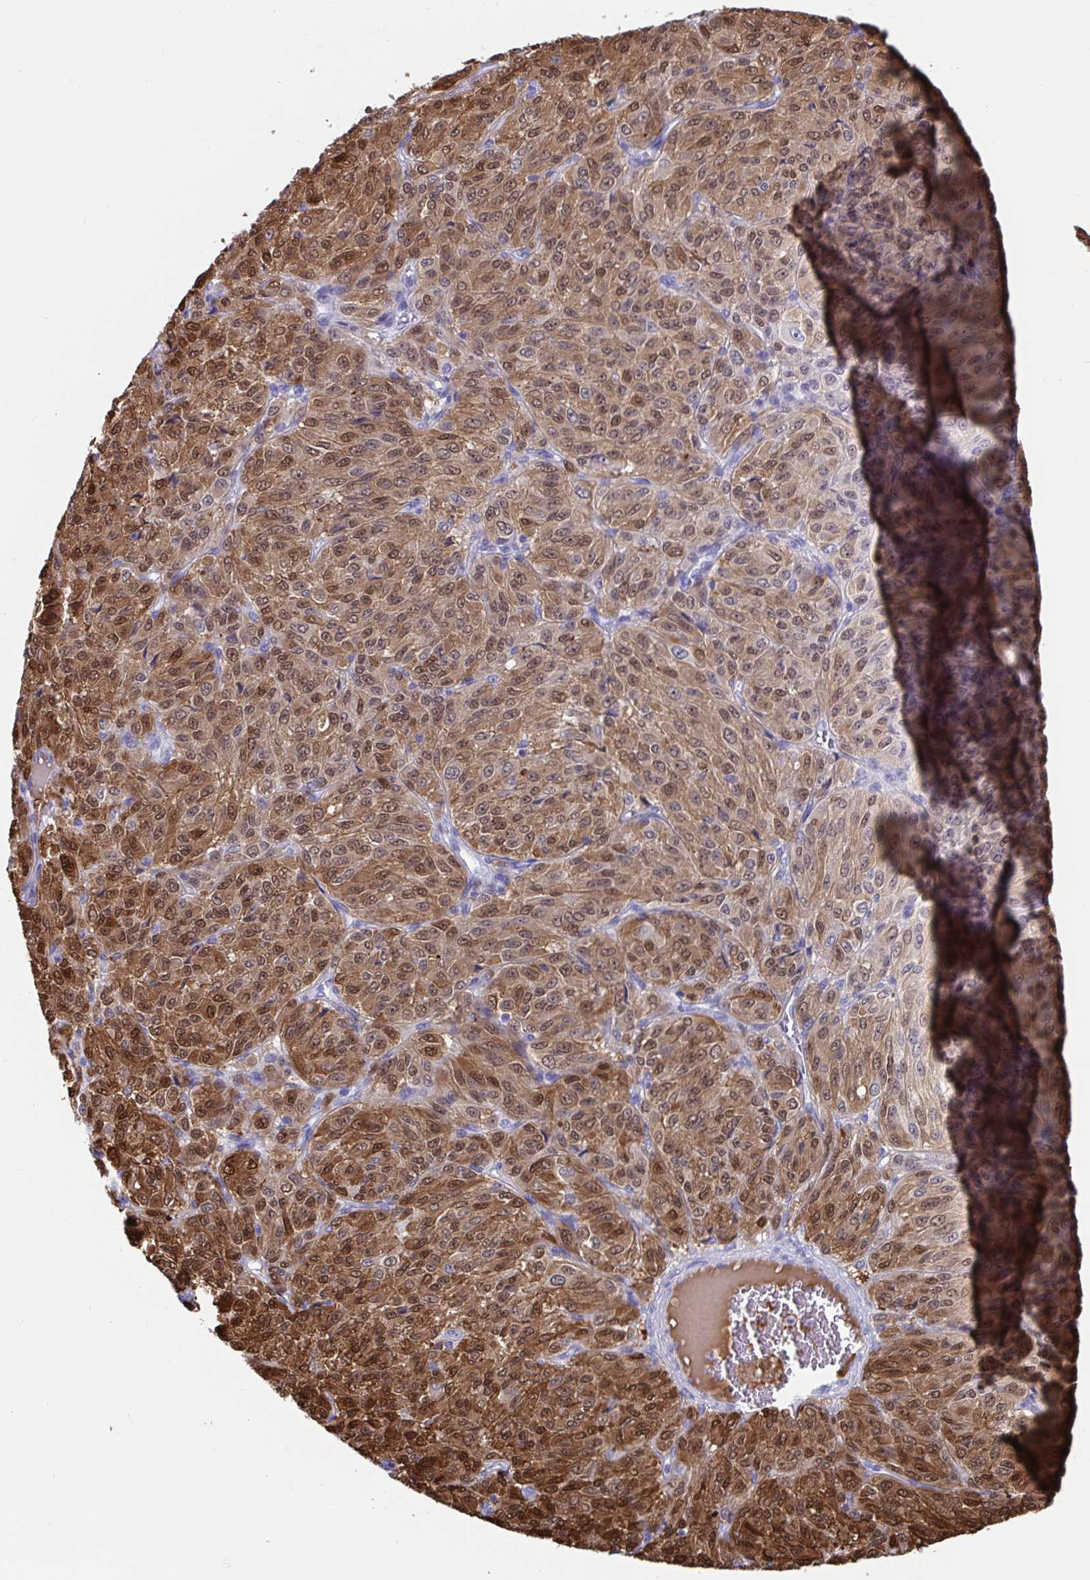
{"staining": {"intensity": "moderate", "quantity": ">75%", "location": "cytoplasmic/membranous,nuclear"}, "tissue": "melanoma", "cell_type": "Tumor cells", "image_type": "cancer", "snomed": [{"axis": "morphology", "description": "Malignant melanoma, Metastatic site"}, {"axis": "topography", "description": "Brain"}], "caption": "DAB immunohistochemical staining of human melanoma exhibits moderate cytoplasmic/membranous and nuclear protein expression in about >75% of tumor cells.", "gene": "GKN2", "patient": {"sex": "female", "age": 56}}